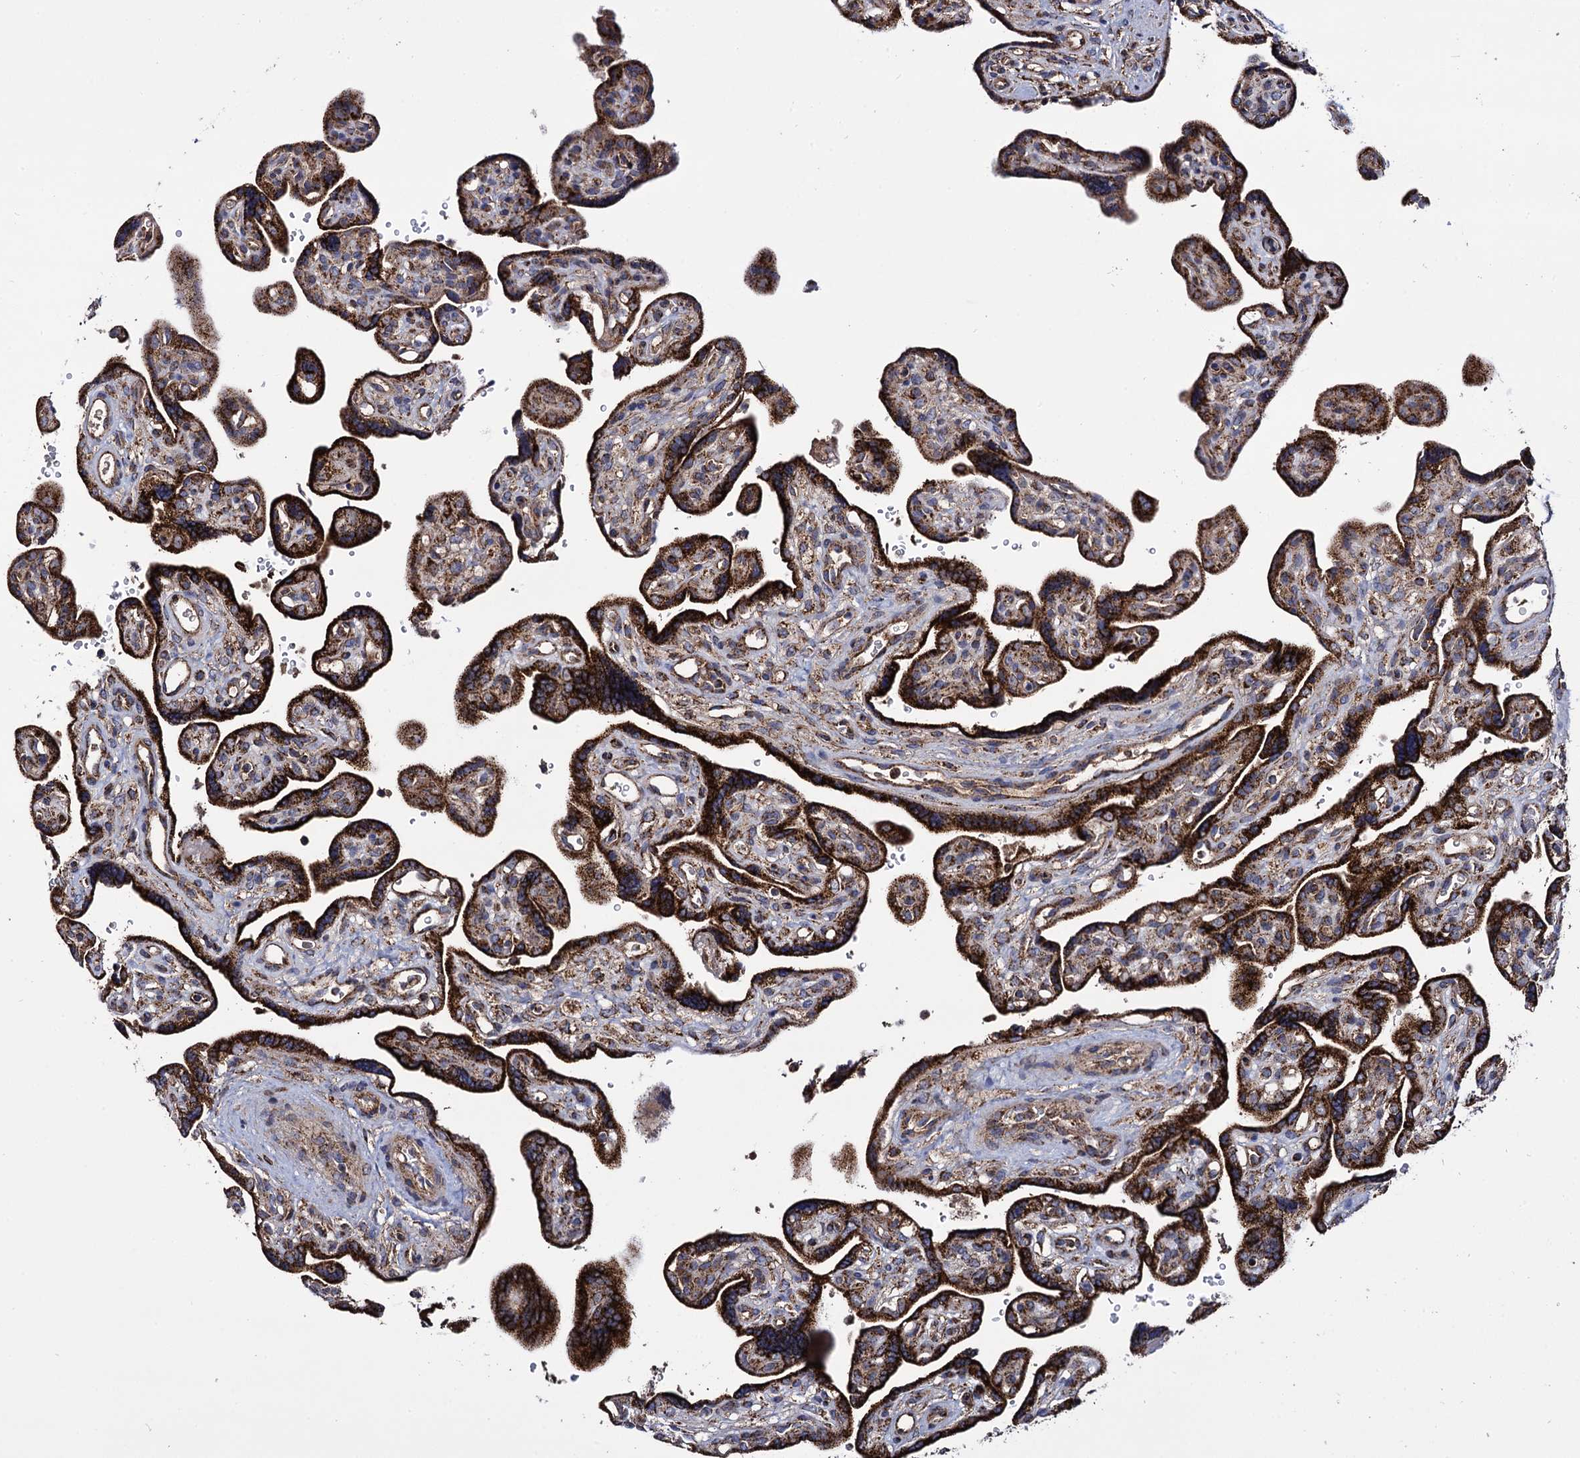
{"staining": {"intensity": "strong", "quantity": ">75%", "location": "cytoplasmic/membranous"}, "tissue": "placenta", "cell_type": "Trophoblastic cells", "image_type": "normal", "snomed": [{"axis": "morphology", "description": "Normal tissue, NOS"}, {"axis": "topography", "description": "Placenta"}], "caption": "This image demonstrates IHC staining of unremarkable human placenta, with high strong cytoplasmic/membranous staining in about >75% of trophoblastic cells.", "gene": "IQCH", "patient": {"sex": "female", "age": 39}}